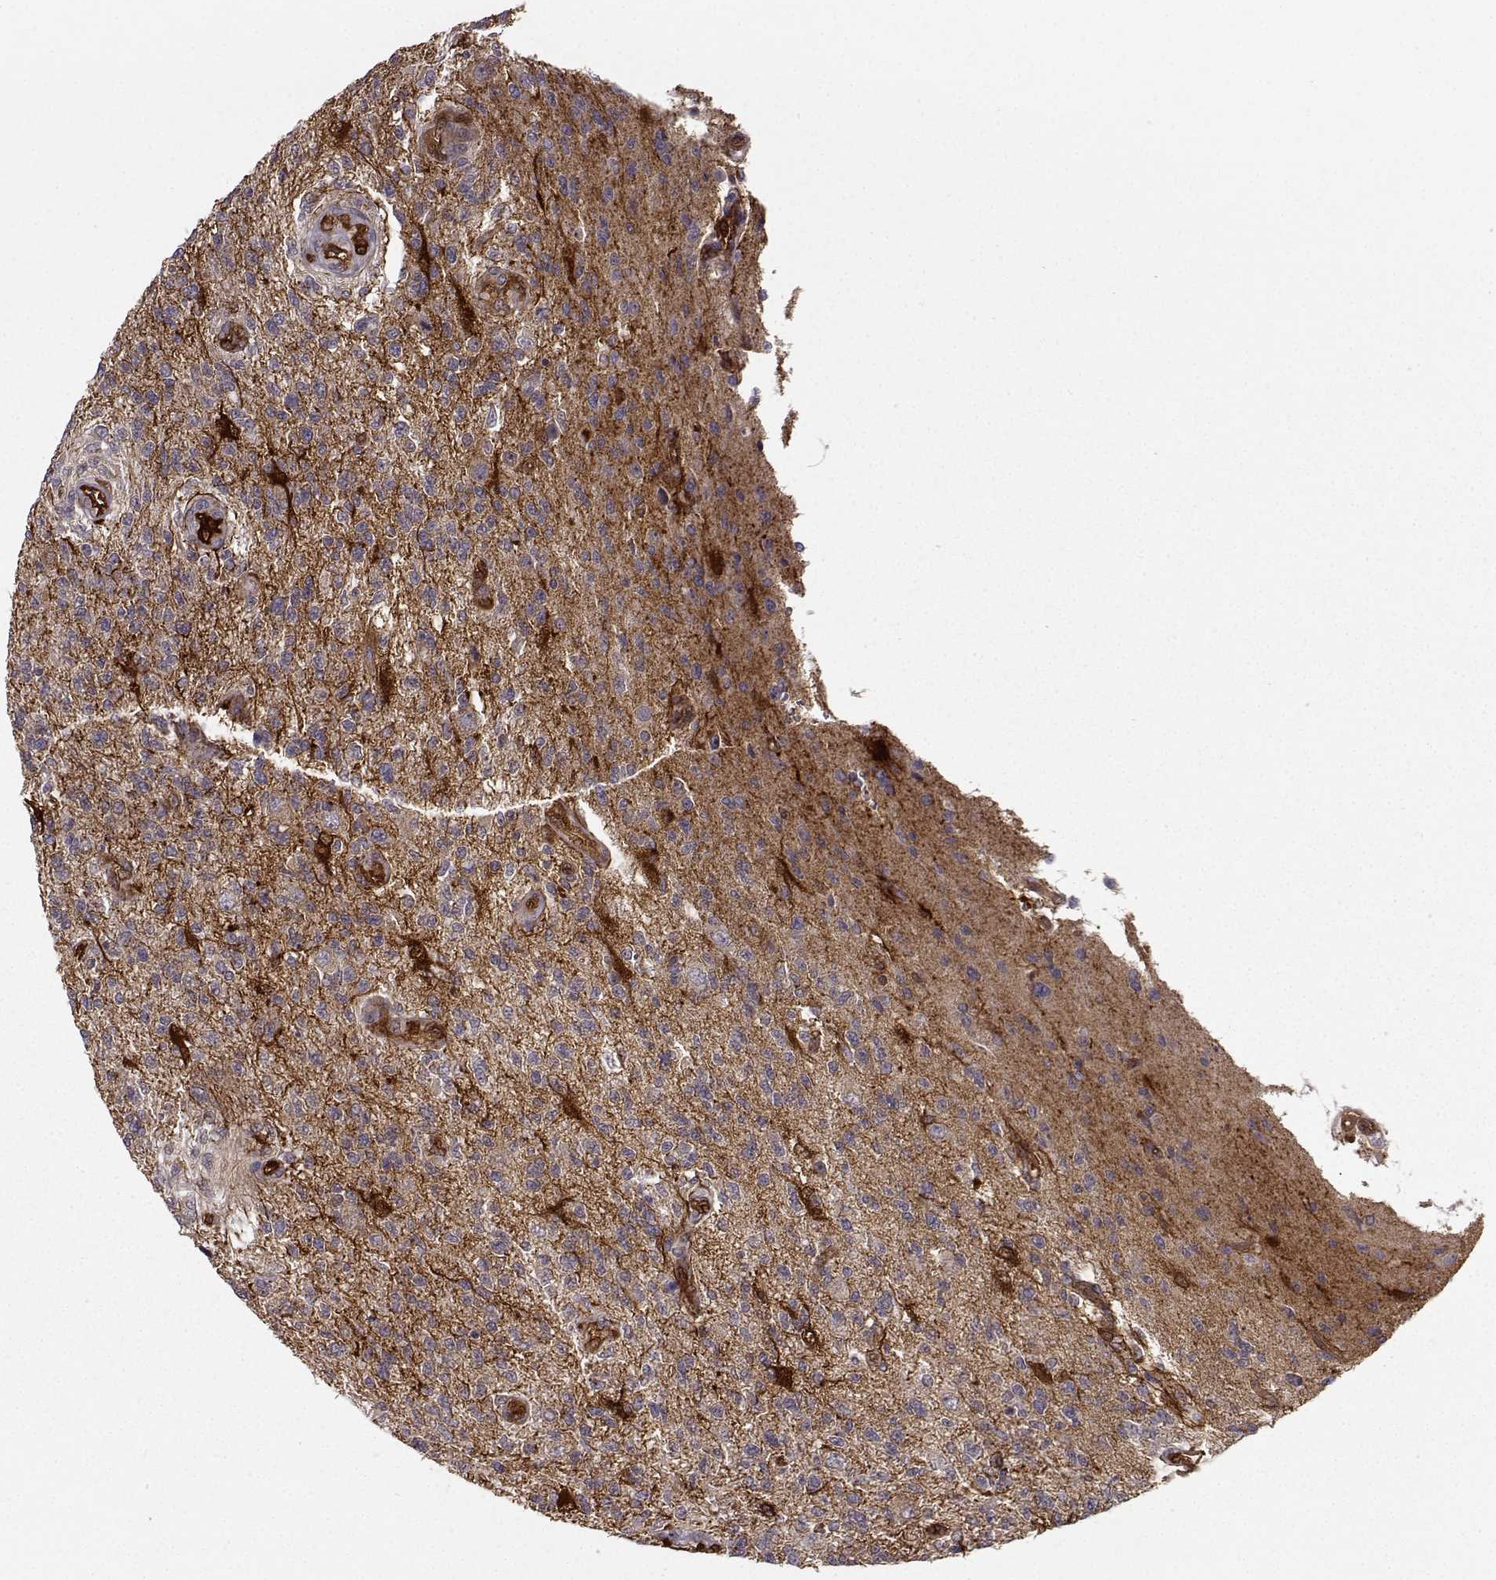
{"staining": {"intensity": "negative", "quantity": "none", "location": "none"}, "tissue": "glioma", "cell_type": "Tumor cells", "image_type": "cancer", "snomed": [{"axis": "morphology", "description": "Glioma, malignant, High grade"}, {"axis": "topography", "description": "Brain"}], "caption": "The micrograph shows no staining of tumor cells in high-grade glioma (malignant).", "gene": "NQO1", "patient": {"sex": "male", "age": 56}}